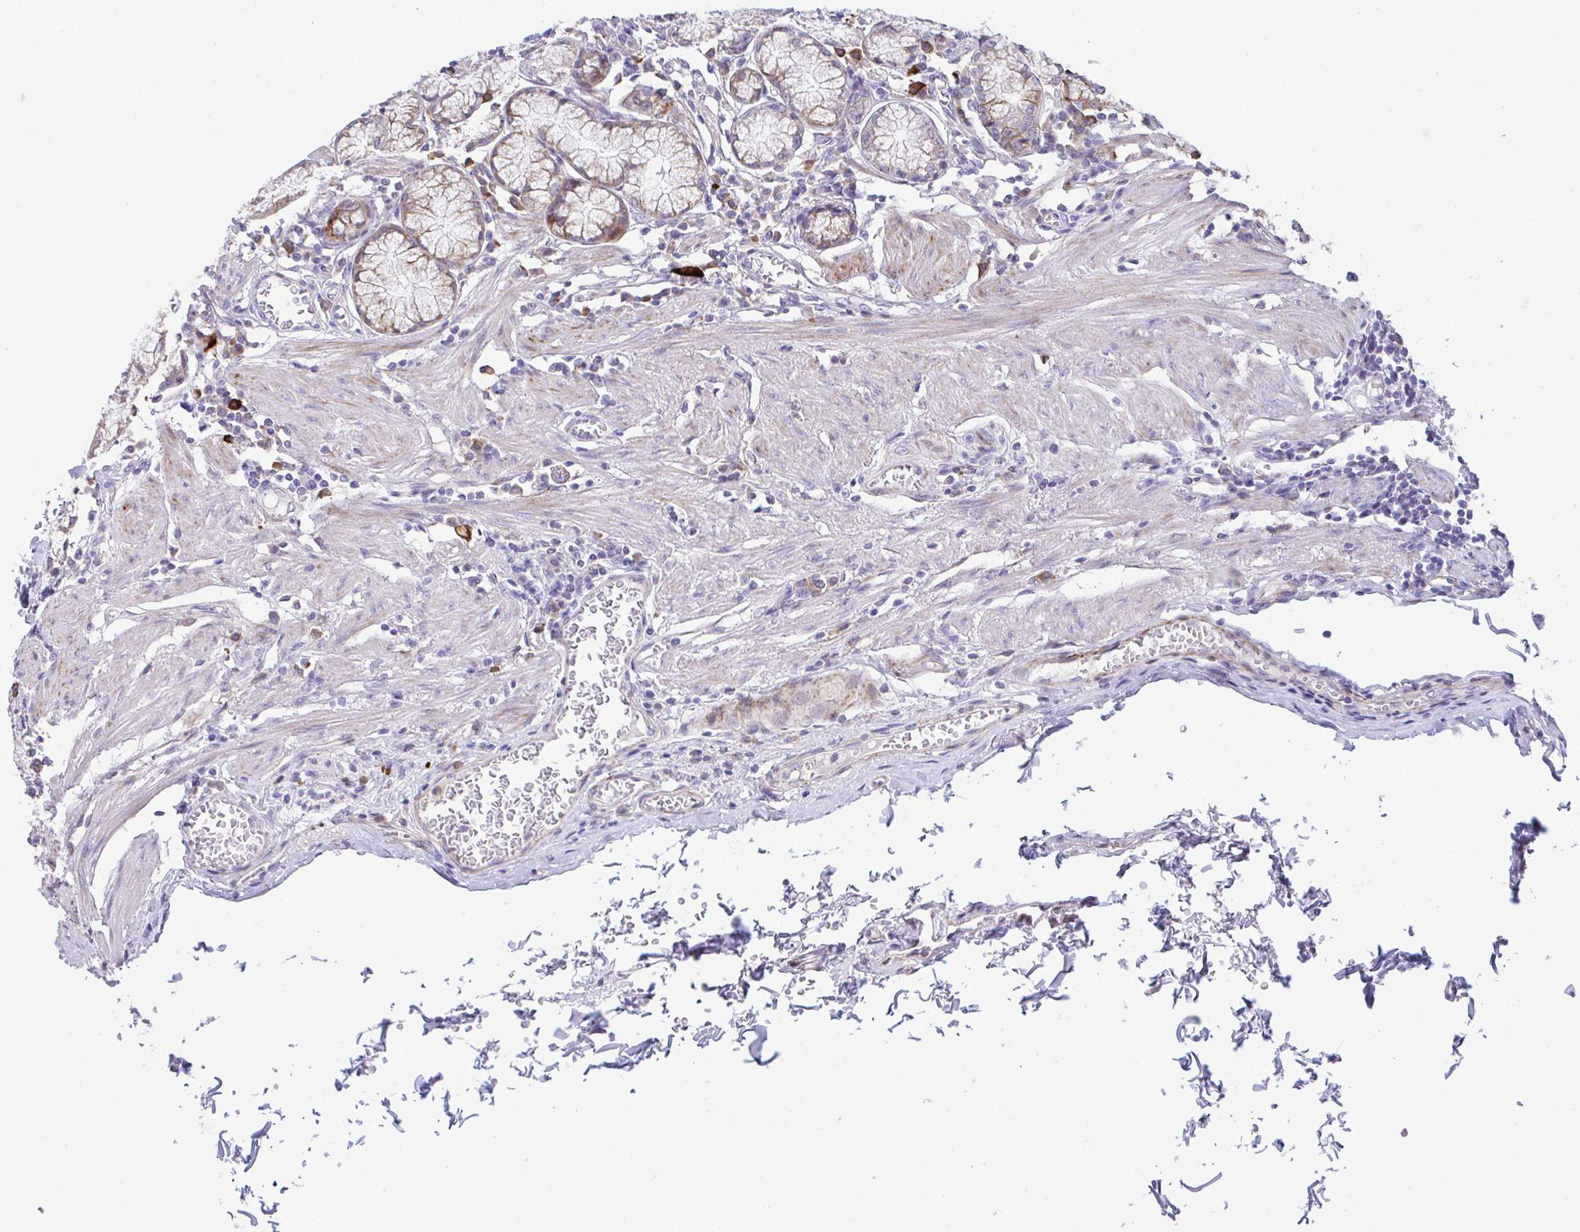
{"staining": {"intensity": "strong", "quantity": "<25%", "location": "cytoplasmic/membranous,nuclear"}, "tissue": "stomach", "cell_type": "Glandular cells", "image_type": "normal", "snomed": [{"axis": "morphology", "description": "Normal tissue, NOS"}, {"axis": "topography", "description": "Stomach"}], "caption": "Immunohistochemistry histopathology image of unremarkable human stomach stained for a protein (brown), which shows medium levels of strong cytoplasmic/membranous,nuclear positivity in approximately <25% of glandular cells.", "gene": "HOXB4", "patient": {"sex": "male", "age": 55}}